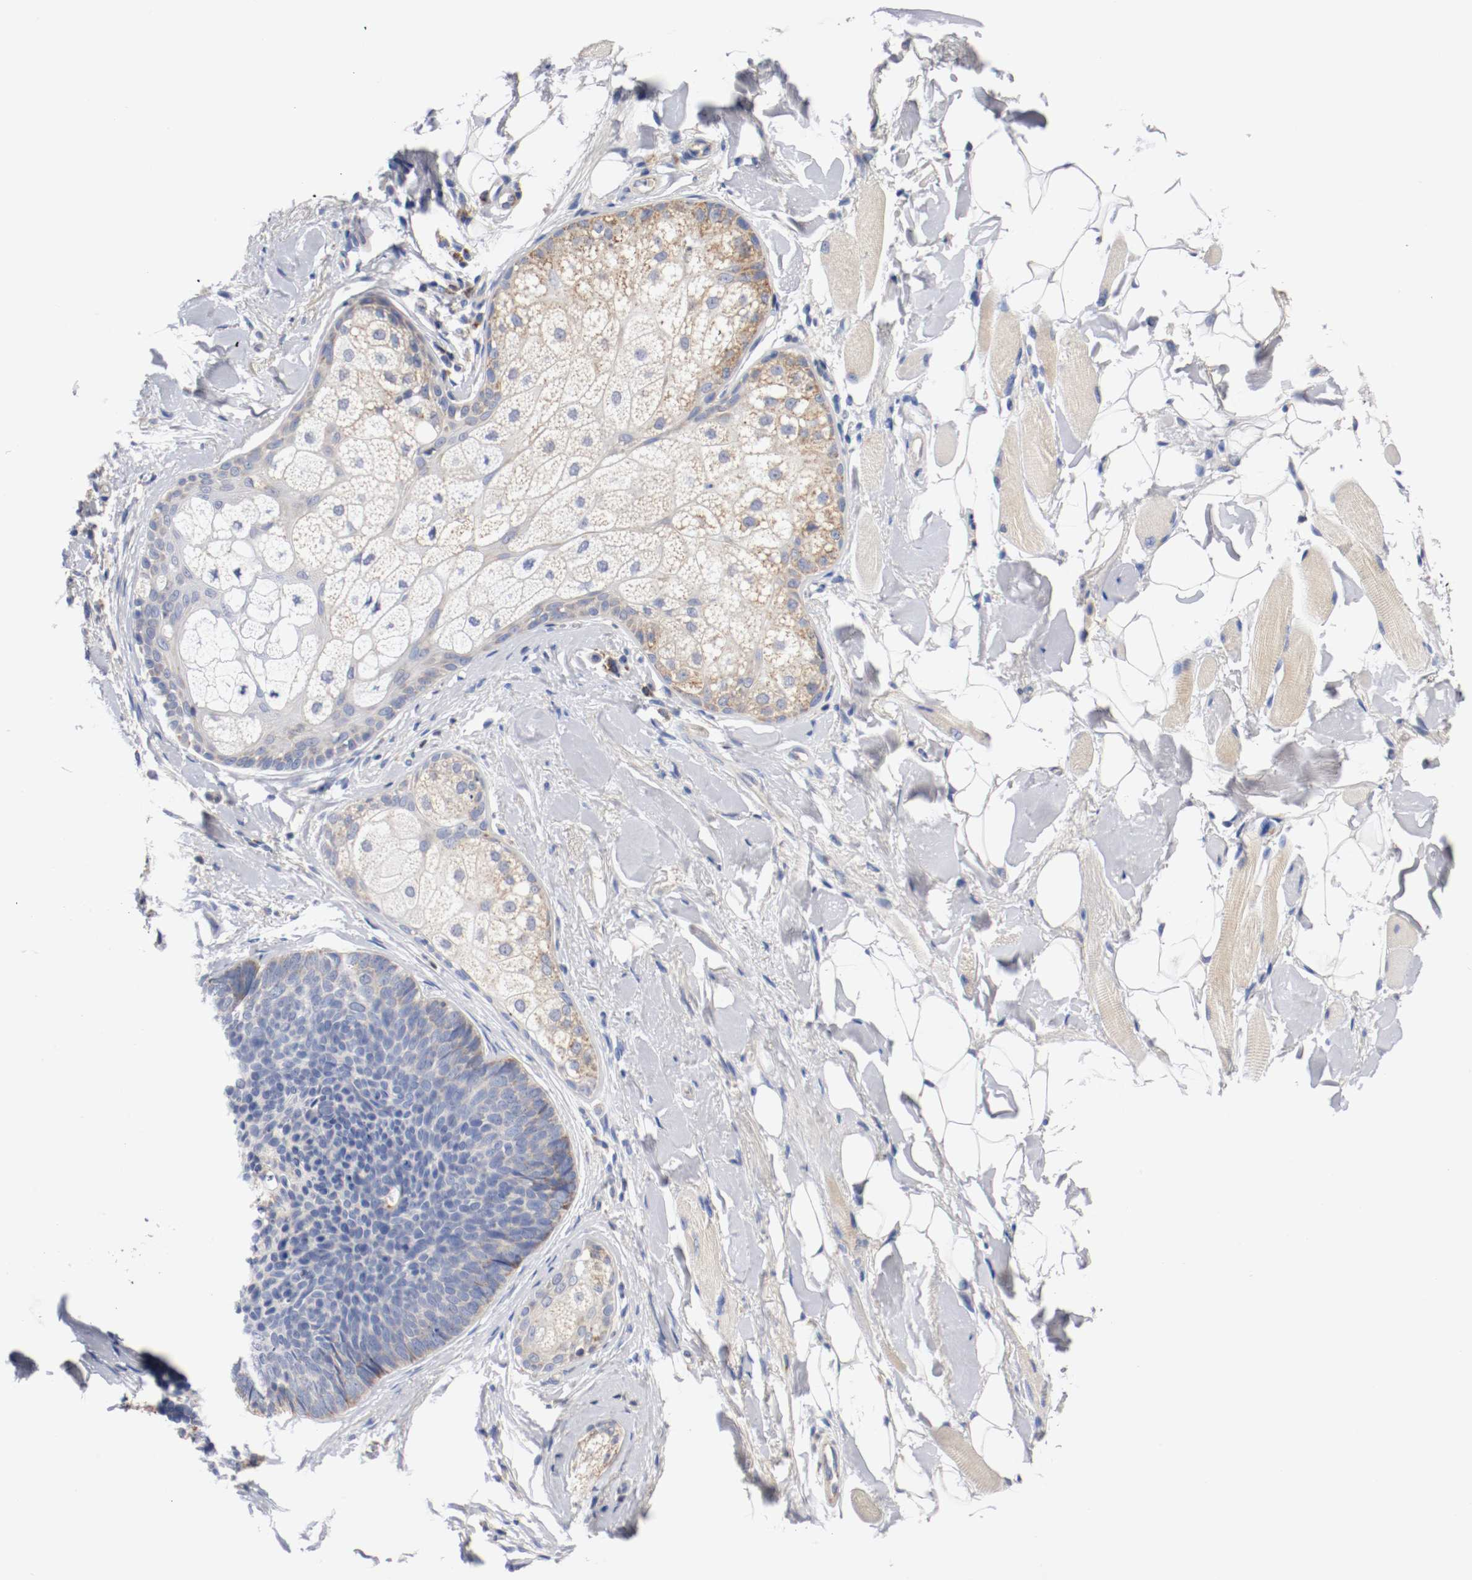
{"staining": {"intensity": "negative", "quantity": "none", "location": "none"}, "tissue": "skin cancer", "cell_type": "Tumor cells", "image_type": "cancer", "snomed": [{"axis": "morphology", "description": "Normal tissue, NOS"}, {"axis": "morphology", "description": "Basal cell carcinoma"}, {"axis": "topography", "description": "Skin"}], "caption": "High power microscopy histopathology image of an IHC histopathology image of skin cancer, revealing no significant staining in tumor cells. The staining is performed using DAB brown chromogen with nuclei counter-stained in using hematoxylin.", "gene": "PCSK6", "patient": {"sex": "female", "age": 69}}